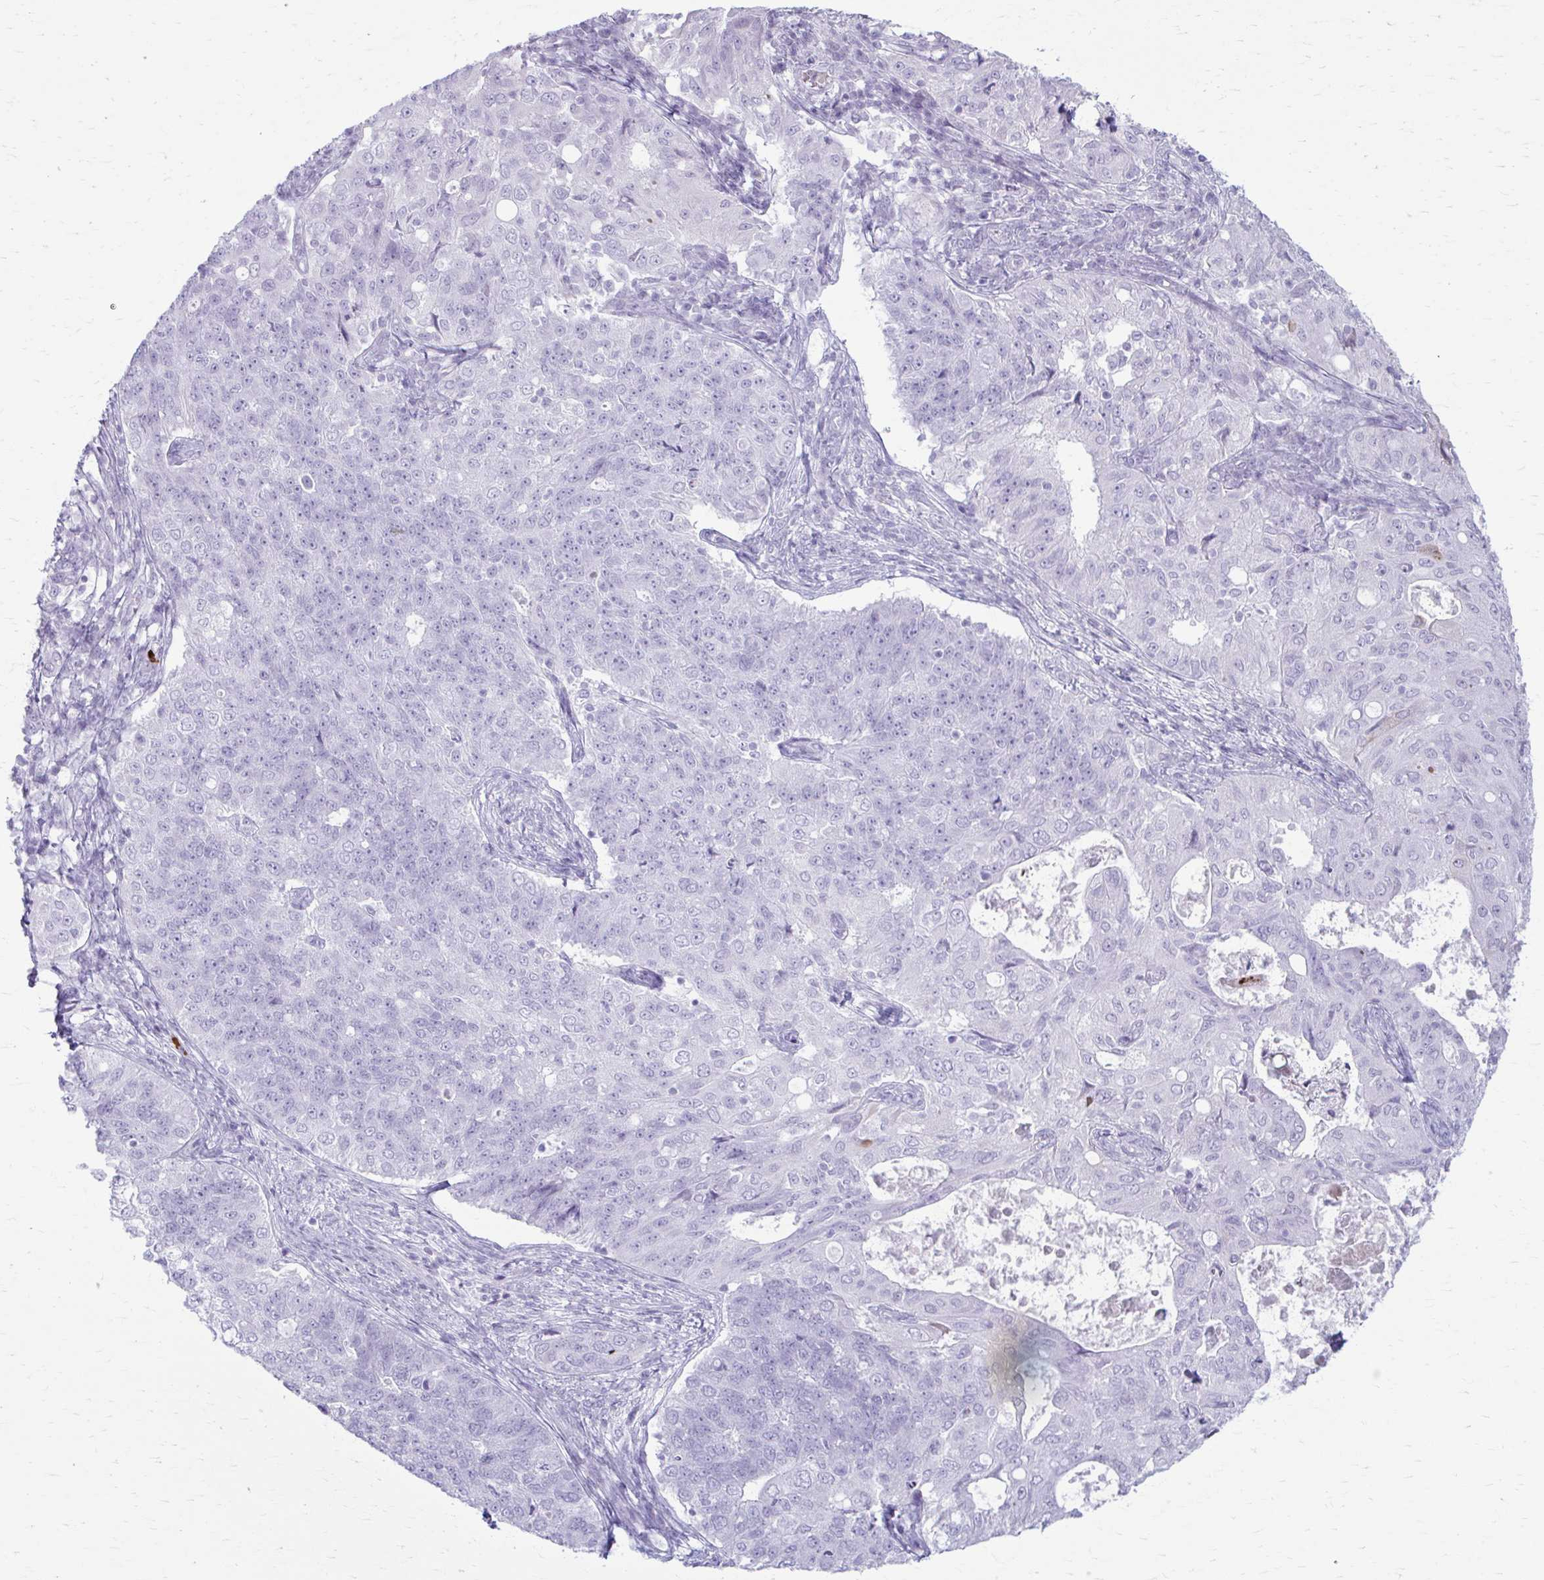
{"staining": {"intensity": "negative", "quantity": "none", "location": "none"}, "tissue": "endometrial cancer", "cell_type": "Tumor cells", "image_type": "cancer", "snomed": [{"axis": "morphology", "description": "Adenocarcinoma, NOS"}, {"axis": "topography", "description": "Endometrium"}], "caption": "DAB (3,3'-diaminobenzidine) immunohistochemical staining of human endometrial cancer reveals no significant positivity in tumor cells.", "gene": "LDLRAP1", "patient": {"sex": "female", "age": 43}}